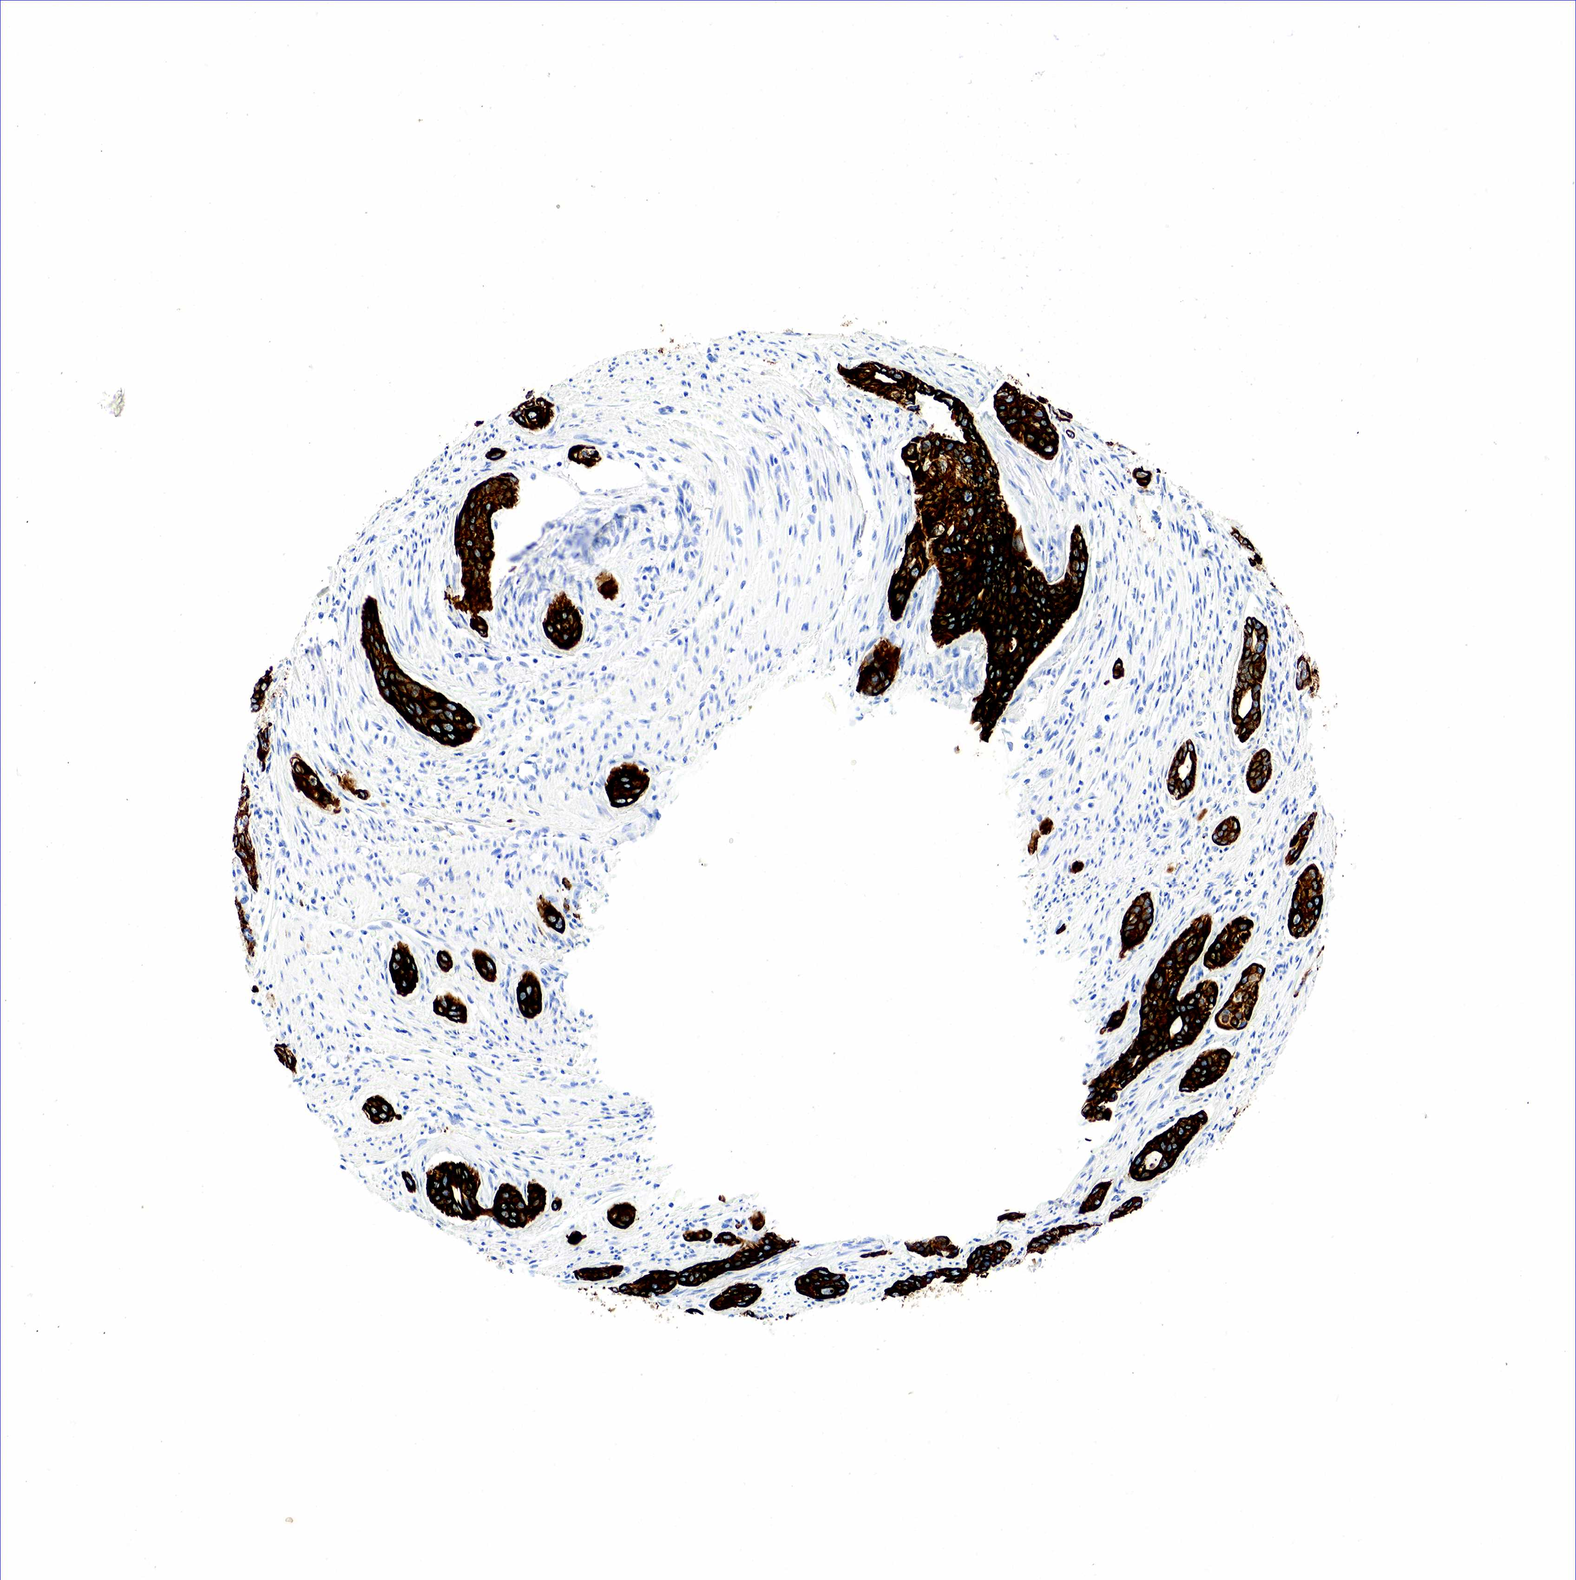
{"staining": {"intensity": "strong", "quantity": ">75%", "location": "cytoplasmic/membranous"}, "tissue": "pancreatic cancer", "cell_type": "Tumor cells", "image_type": "cancer", "snomed": [{"axis": "morphology", "description": "Adenocarcinoma, NOS"}, {"axis": "topography", "description": "Pancreas"}], "caption": "Pancreatic adenocarcinoma stained with DAB IHC displays high levels of strong cytoplasmic/membranous positivity in about >75% of tumor cells. The staining was performed using DAB (3,3'-diaminobenzidine), with brown indicating positive protein expression. Nuclei are stained blue with hematoxylin.", "gene": "KRT18", "patient": {"sex": "male", "age": 77}}